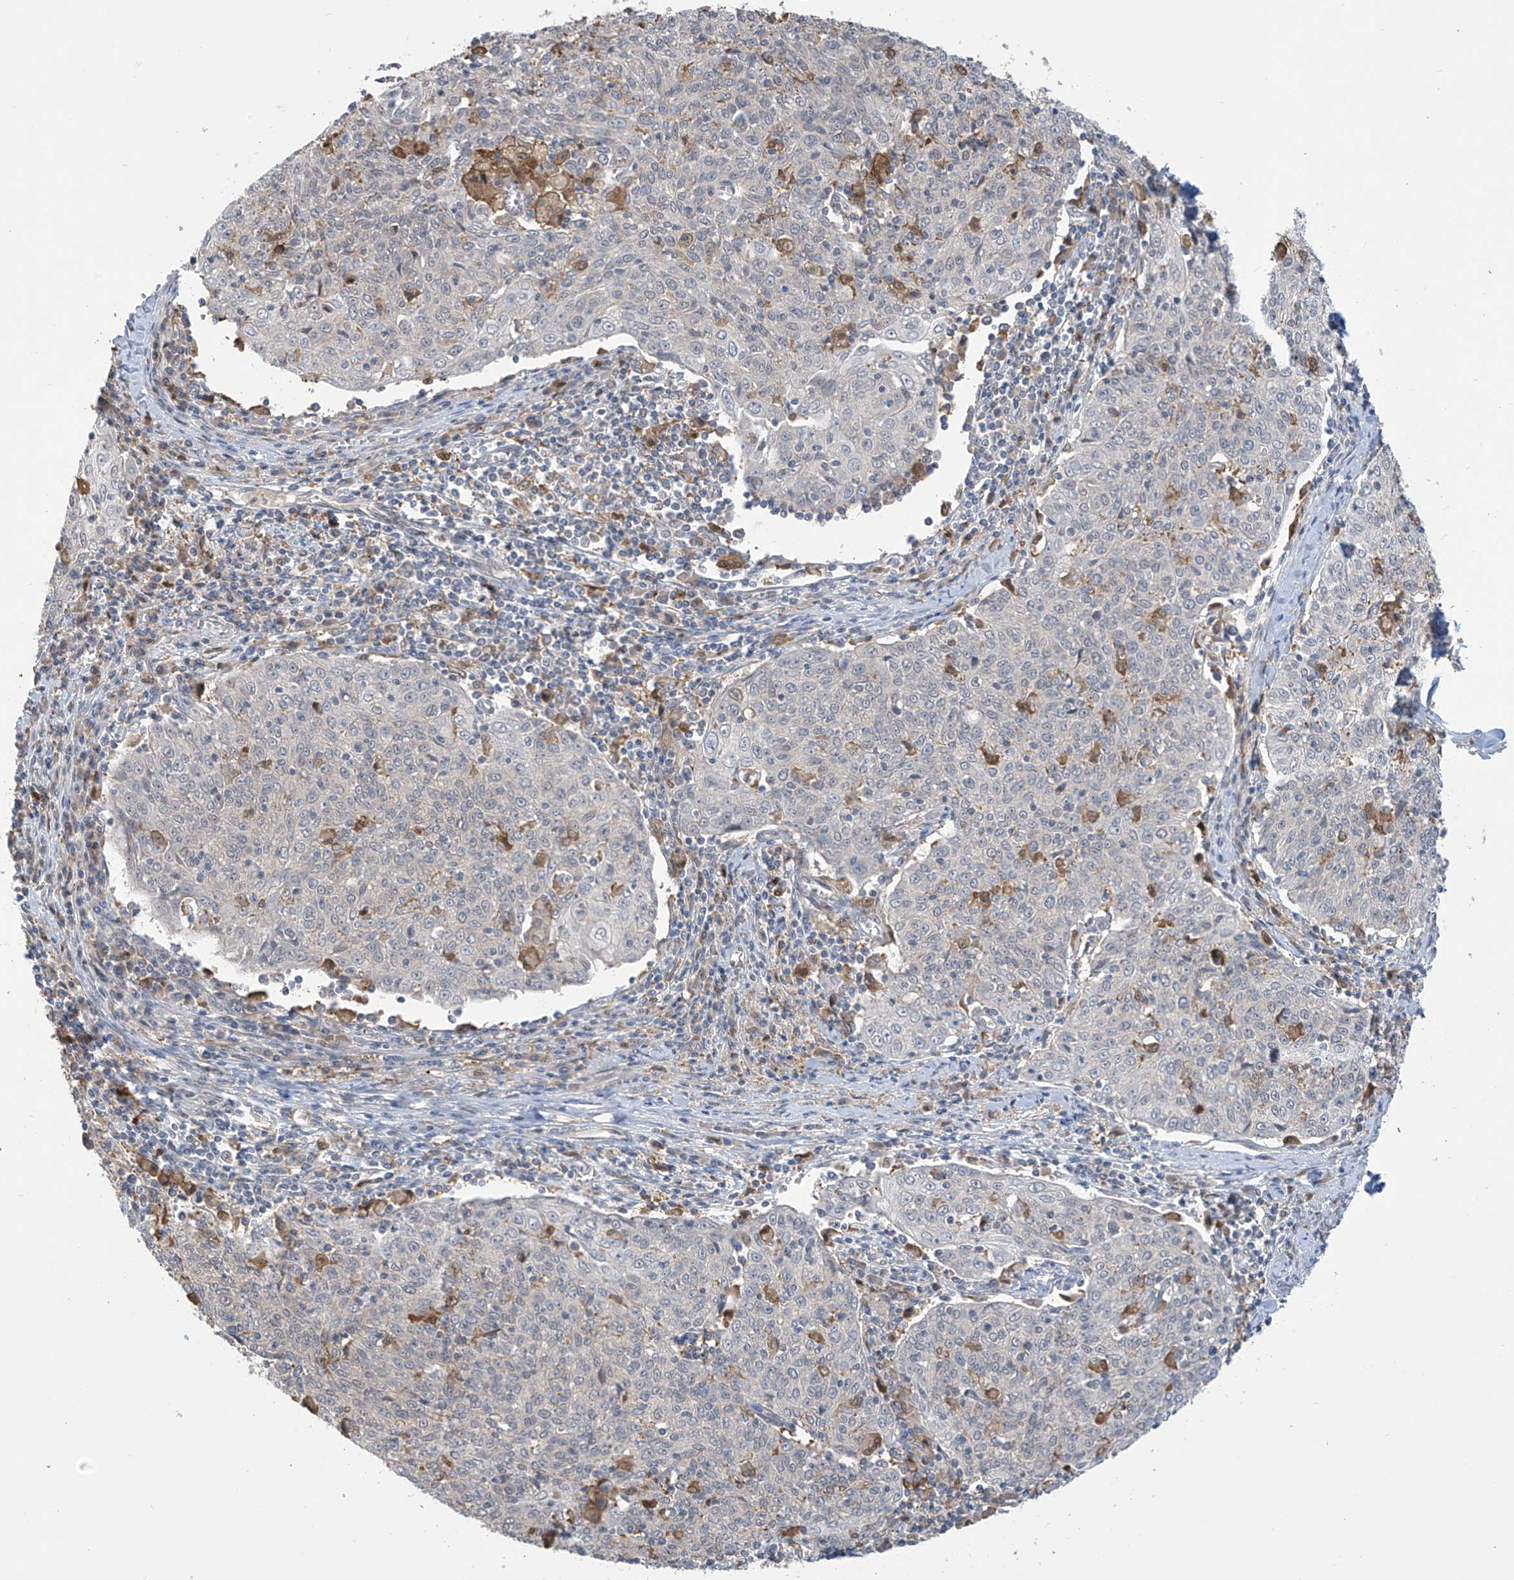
{"staining": {"intensity": "negative", "quantity": "none", "location": "none"}, "tissue": "cervical cancer", "cell_type": "Tumor cells", "image_type": "cancer", "snomed": [{"axis": "morphology", "description": "Squamous cell carcinoma, NOS"}, {"axis": "topography", "description": "Cervix"}], "caption": "A micrograph of human cervical squamous cell carcinoma is negative for staining in tumor cells.", "gene": "IDH1", "patient": {"sex": "female", "age": 48}}